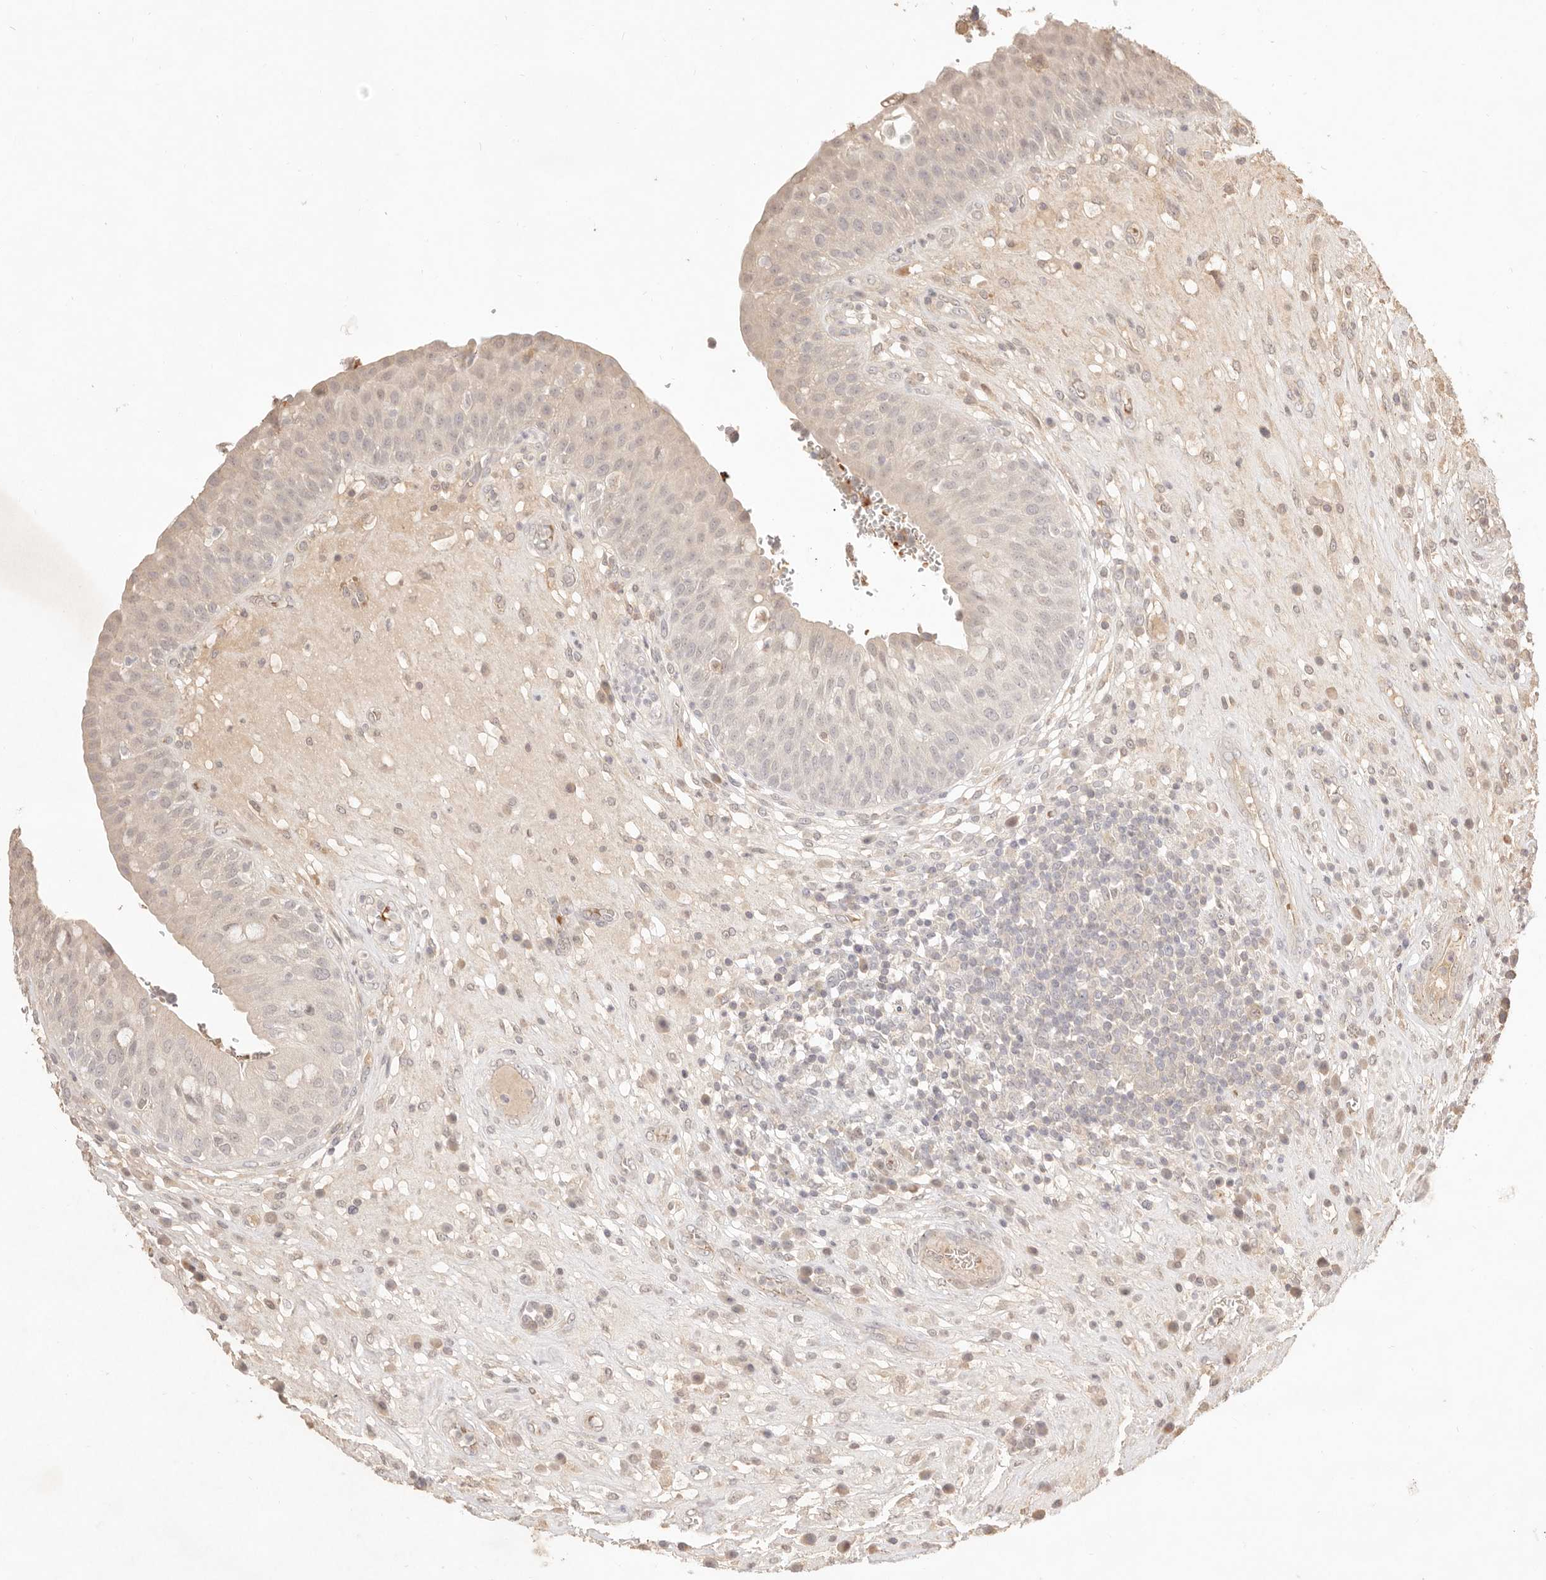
{"staining": {"intensity": "weak", "quantity": ">75%", "location": "cytoplasmic/membranous"}, "tissue": "urinary bladder", "cell_type": "Urothelial cells", "image_type": "normal", "snomed": [{"axis": "morphology", "description": "Normal tissue, NOS"}, {"axis": "topography", "description": "Urinary bladder"}], "caption": "Immunohistochemical staining of benign human urinary bladder displays >75% levels of weak cytoplasmic/membranous protein expression in about >75% of urothelial cells. The staining was performed using DAB (3,3'-diaminobenzidine), with brown indicating positive protein expression. Nuclei are stained blue with hematoxylin.", "gene": "MEP1A", "patient": {"sex": "female", "age": 62}}